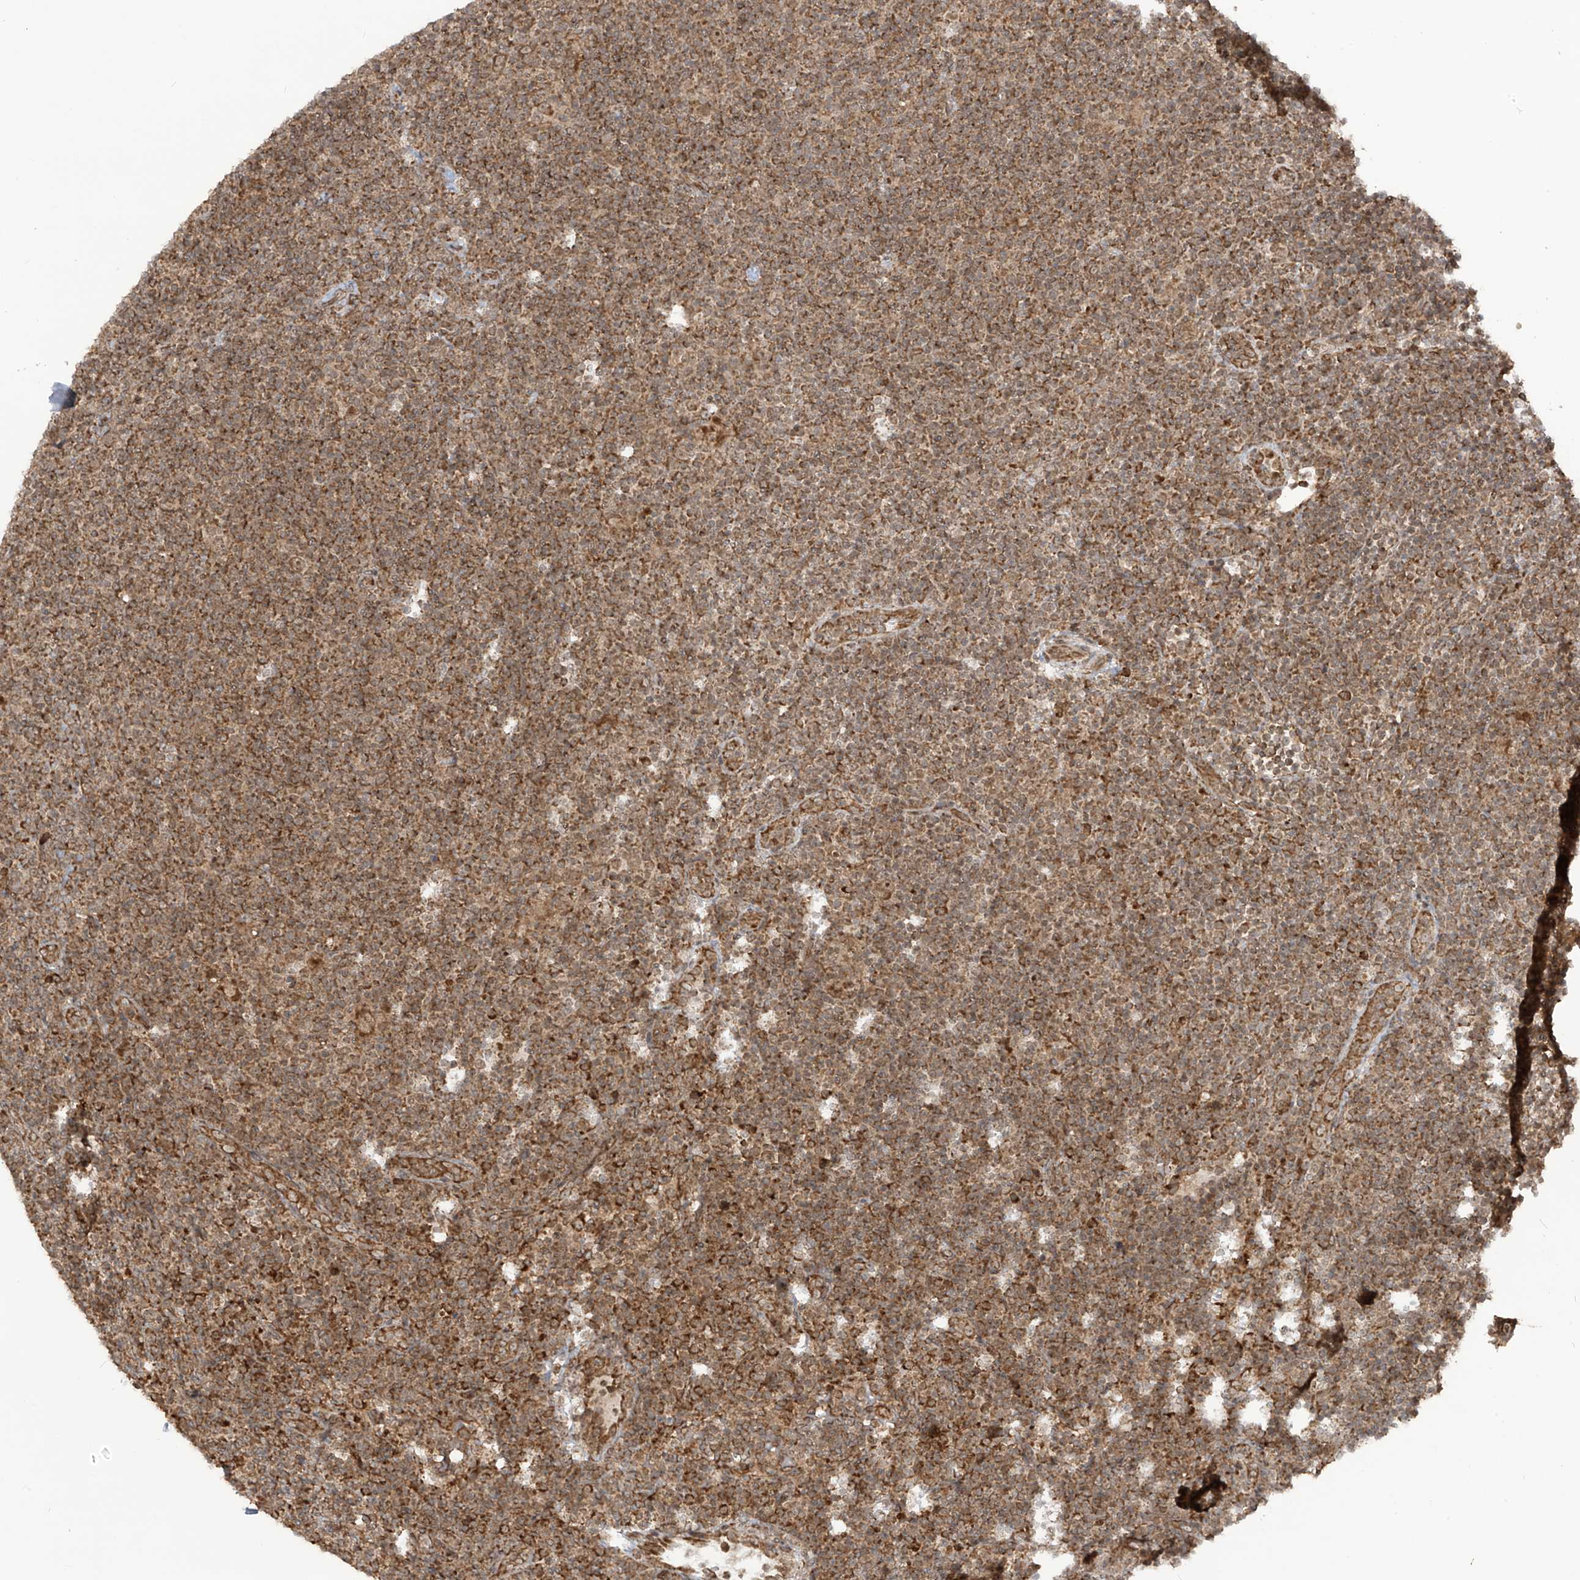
{"staining": {"intensity": "moderate", "quantity": ">75%", "location": "cytoplasmic/membranous"}, "tissue": "lymphoma", "cell_type": "Tumor cells", "image_type": "cancer", "snomed": [{"axis": "morphology", "description": "Hodgkin's disease, NOS"}, {"axis": "topography", "description": "Lymph node"}], "caption": "The photomicrograph exhibits immunohistochemical staining of lymphoma. There is moderate cytoplasmic/membranous positivity is appreciated in approximately >75% of tumor cells.", "gene": "TRIM67", "patient": {"sex": "female", "age": 57}}